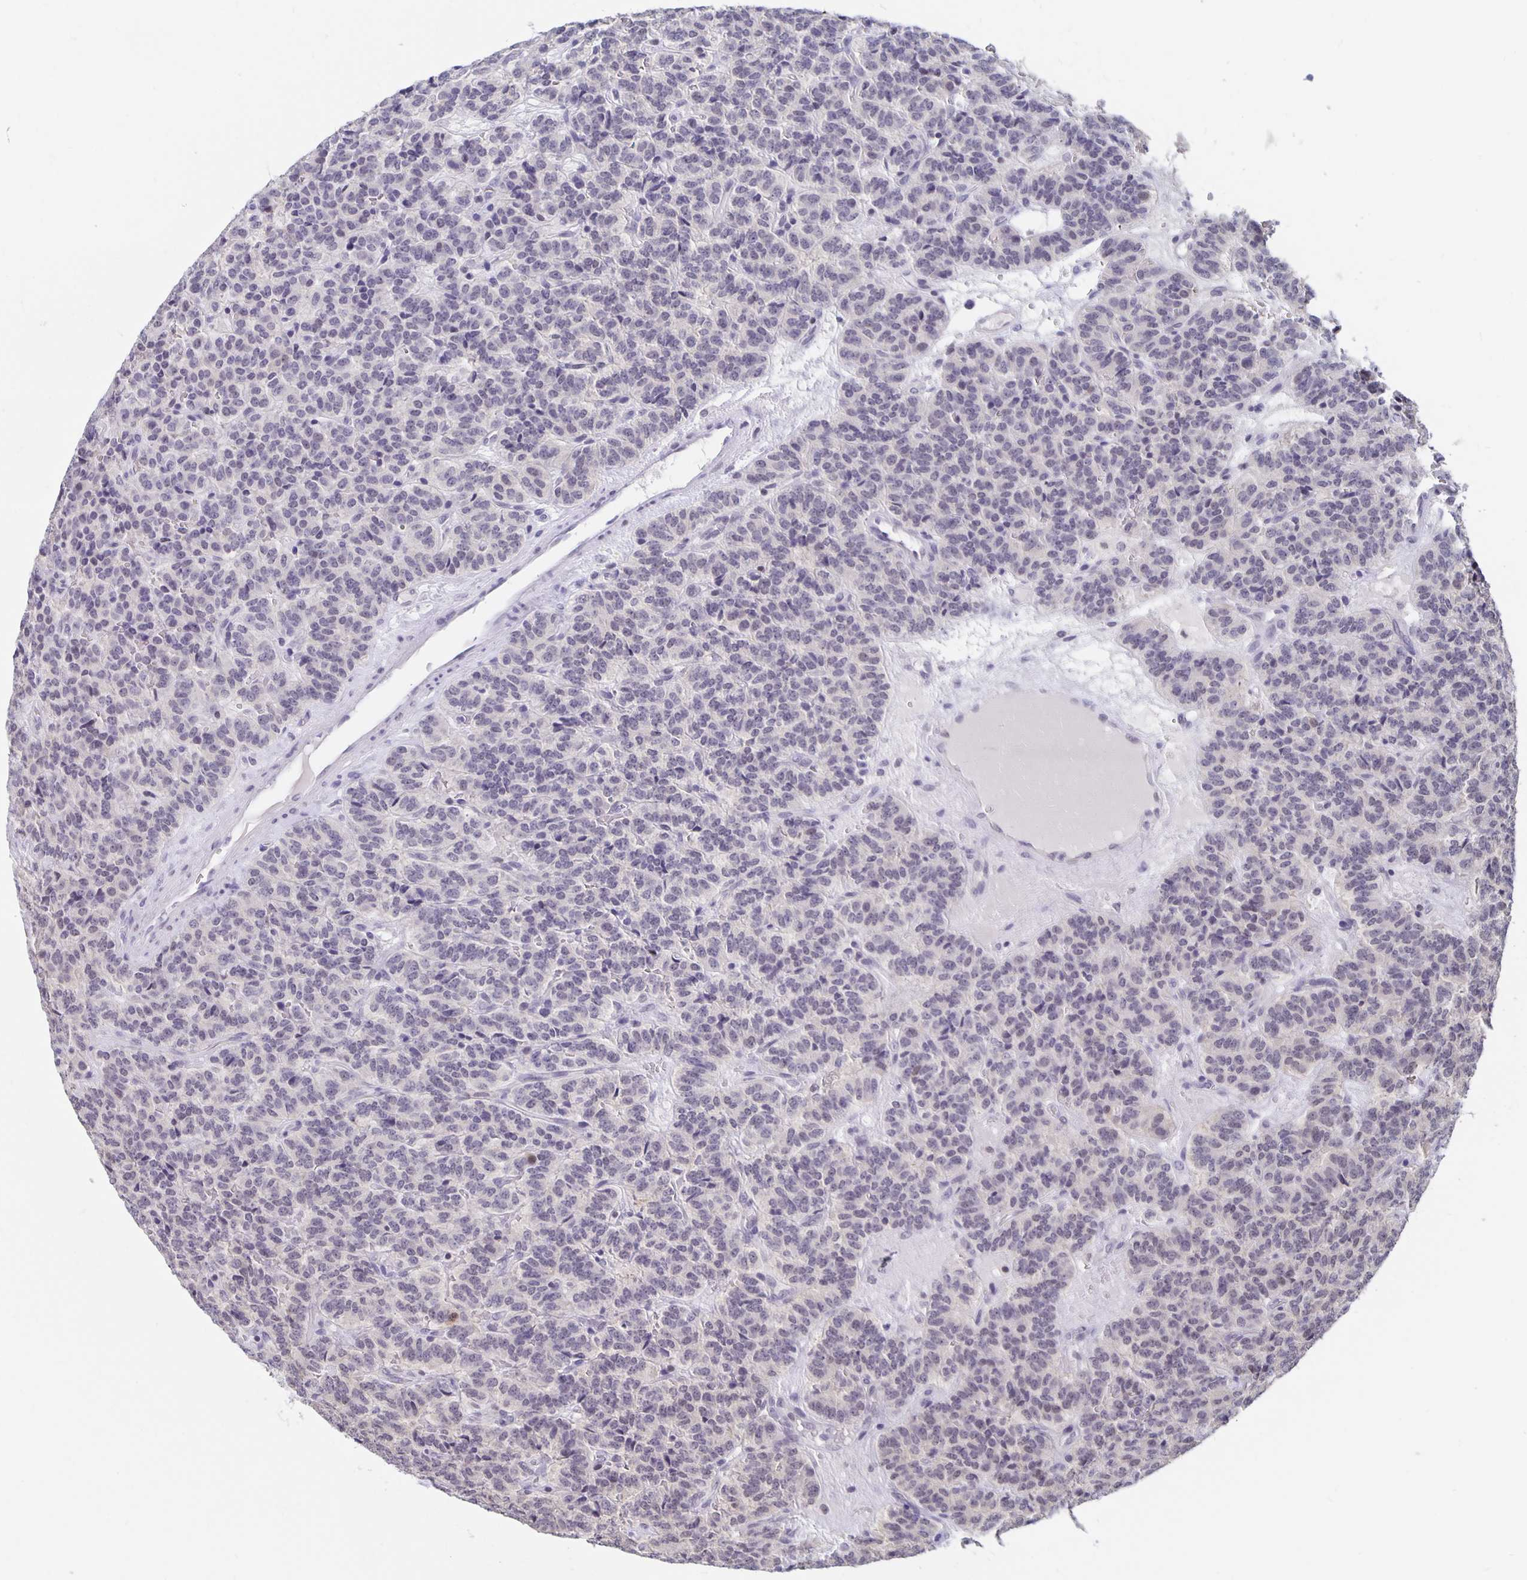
{"staining": {"intensity": "negative", "quantity": "none", "location": "none"}, "tissue": "carcinoid", "cell_type": "Tumor cells", "image_type": "cancer", "snomed": [{"axis": "morphology", "description": "Carcinoid, malignant, NOS"}, {"axis": "topography", "description": "Pancreas"}], "caption": "This is an immunohistochemistry (IHC) micrograph of malignant carcinoid. There is no expression in tumor cells.", "gene": "ZNF691", "patient": {"sex": "male", "age": 36}}